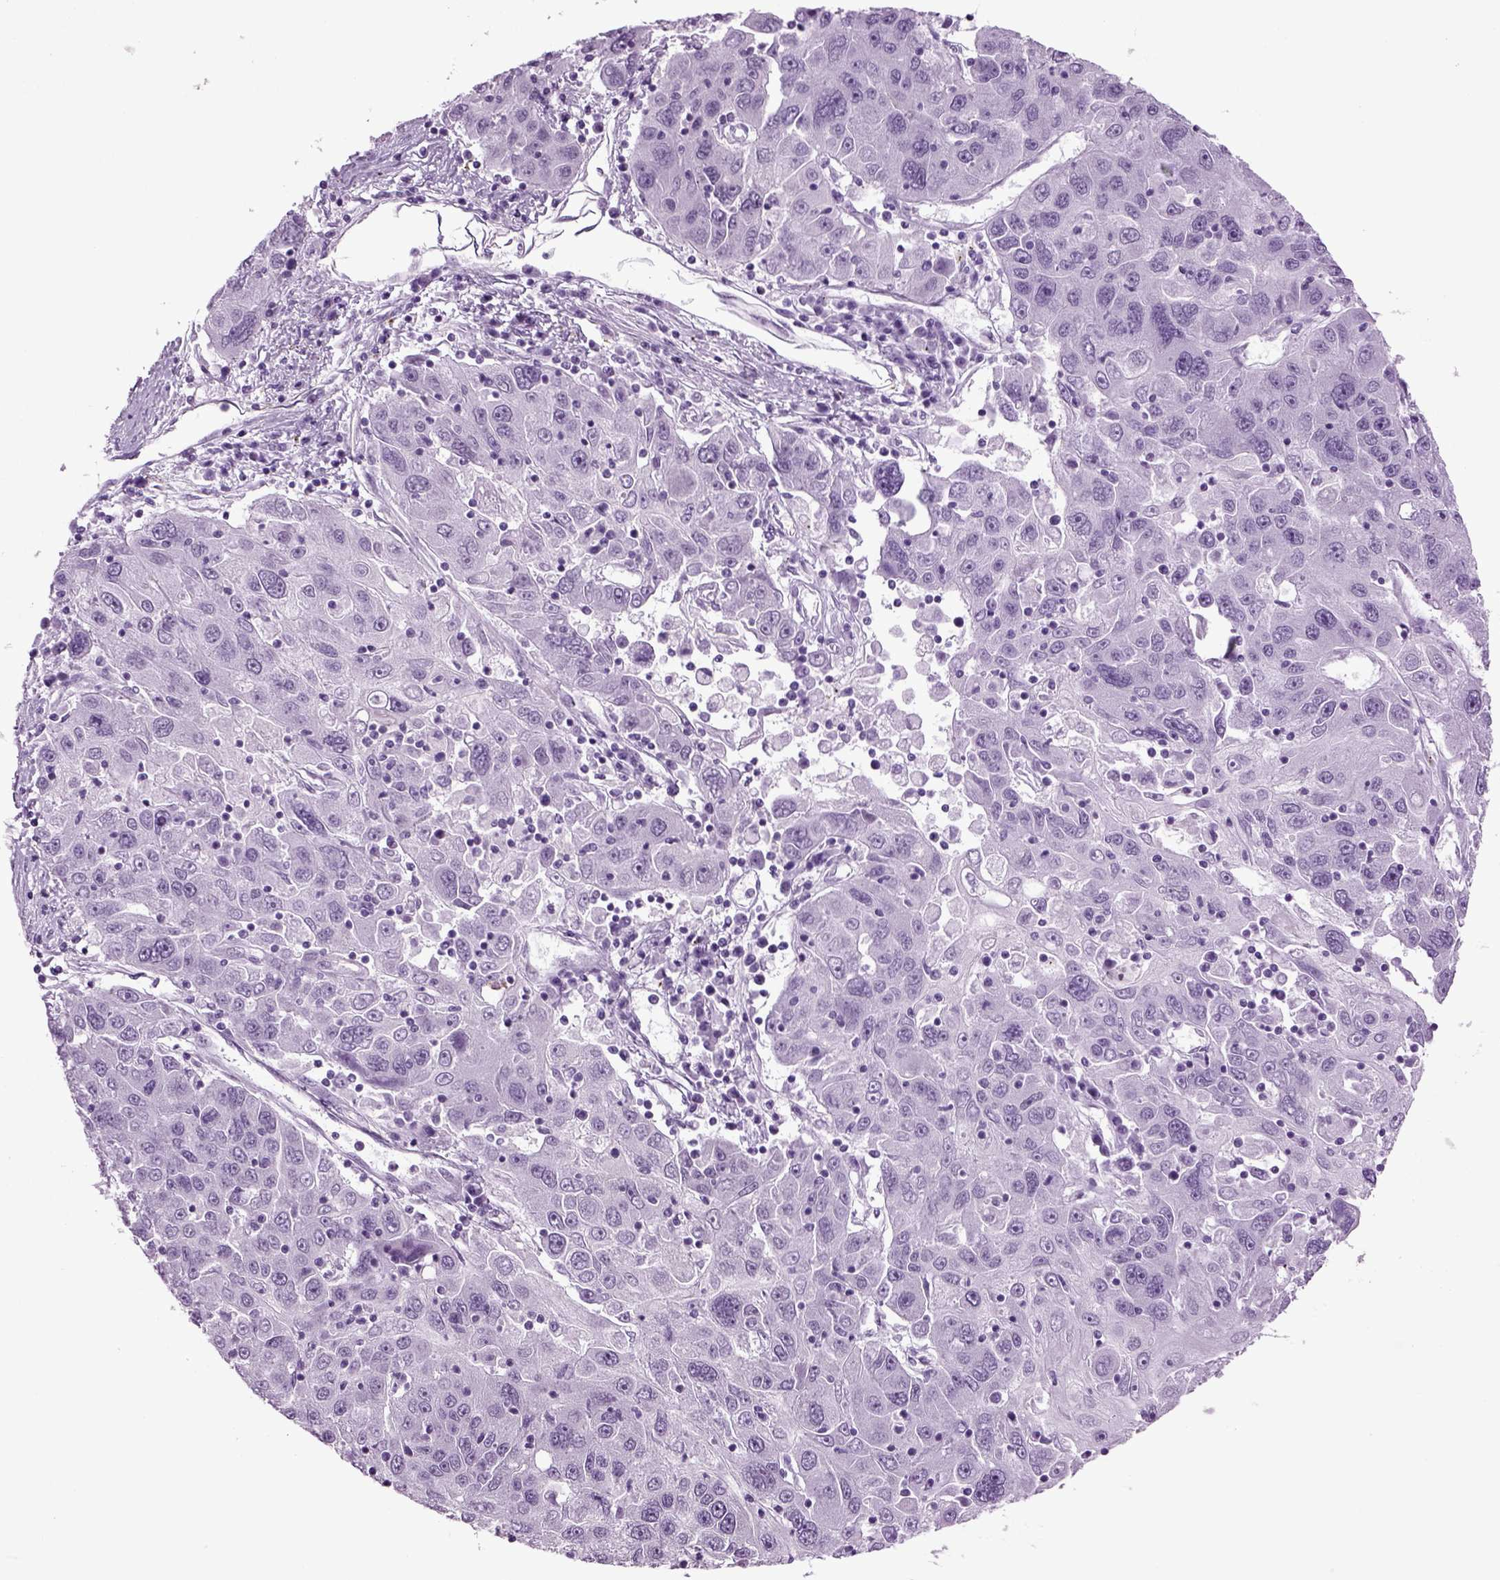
{"staining": {"intensity": "negative", "quantity": "none", "location": "none"}, "tissue": "stomach cancer", "cell_type": "Tumor cells", "image_type": "cancer", "snomed": [{"axis": "morphology", "description": "Adenocarcinoma, NOS"}, {"axis": "topography", "description": "Stomach"}], "caption": "A micrograph of stomach cancer (adenocarcinoma) stained for a protein shows no brown staining in tumor cells.", "gene": "RFX3", "patient": {"sex": "male", "age": 56}}